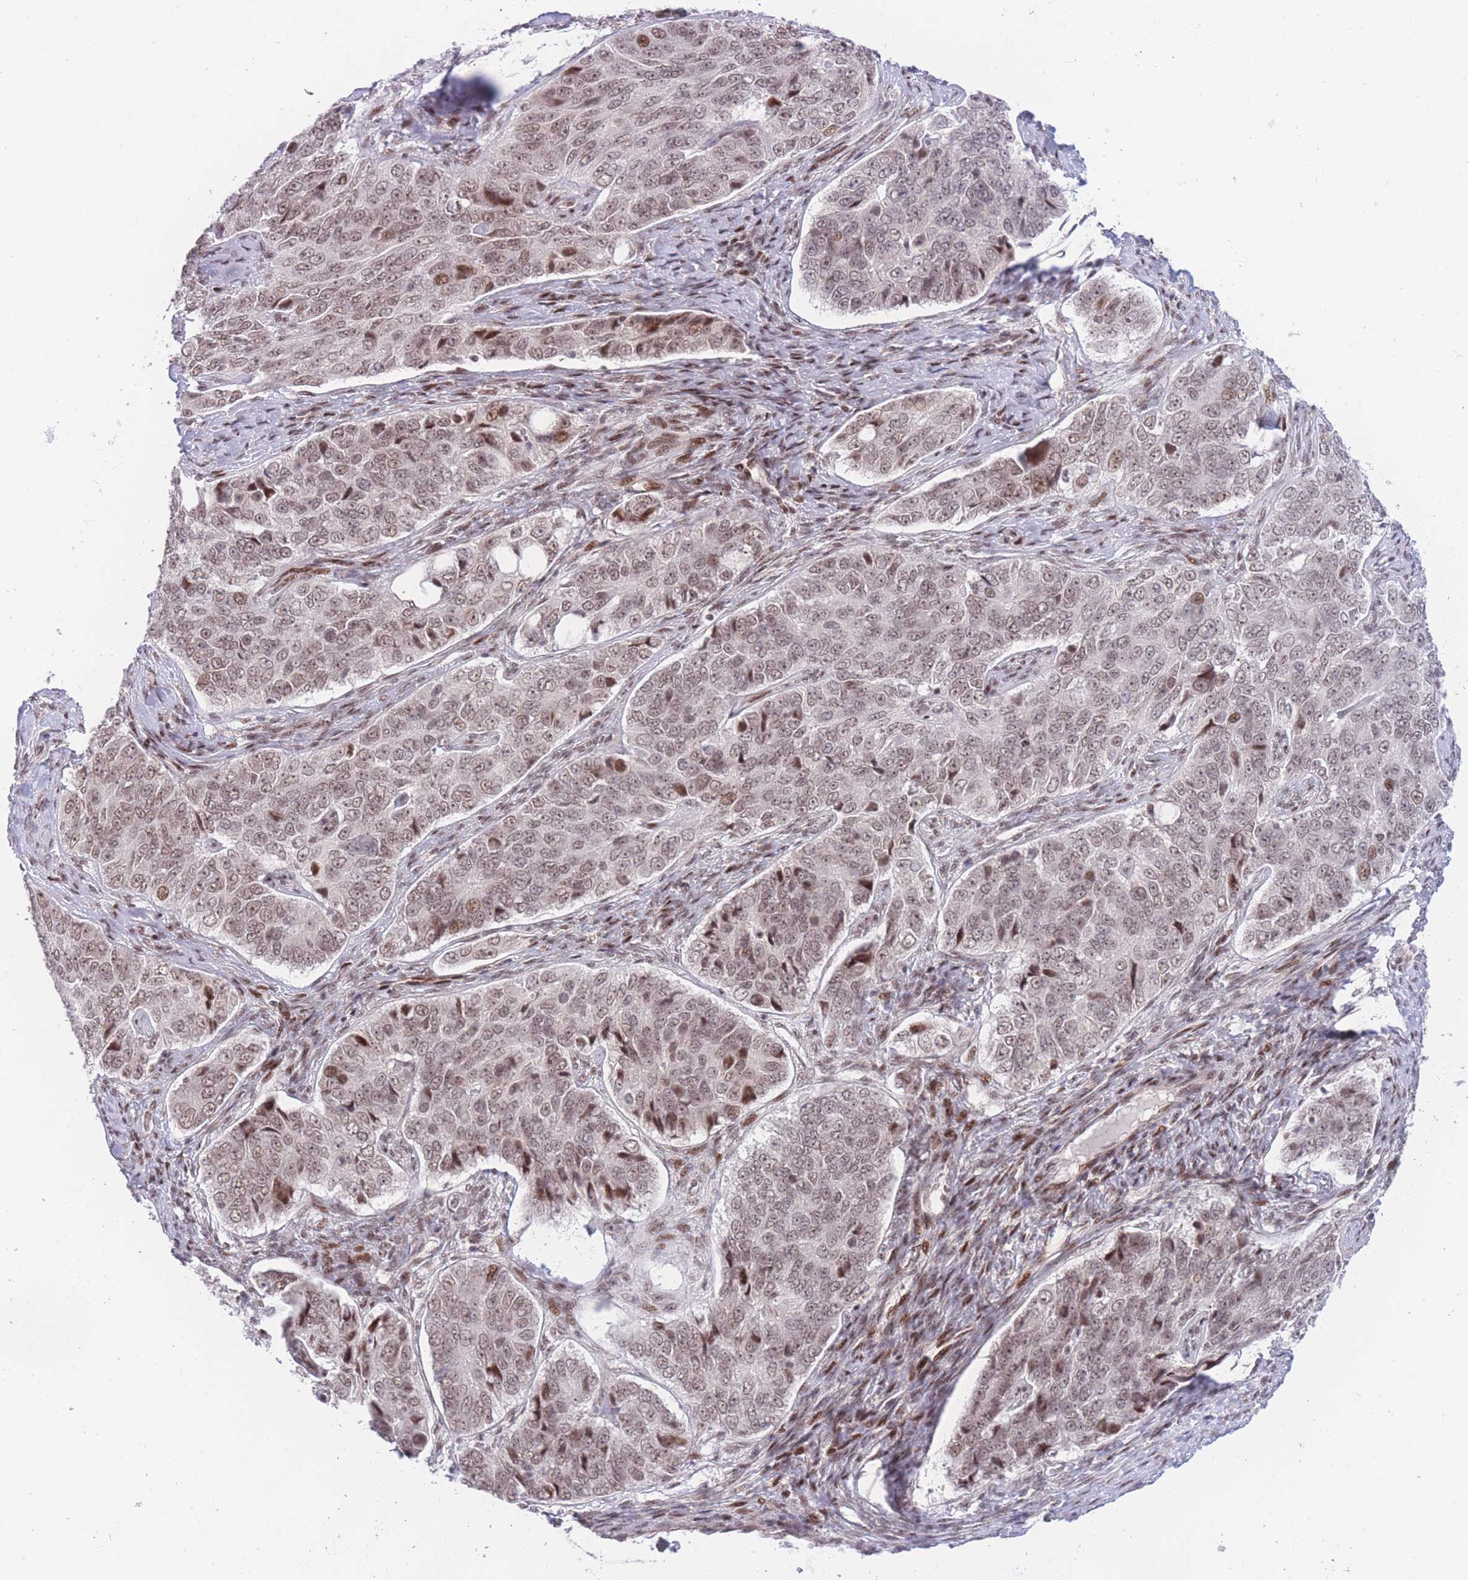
{"staining": {"intensity": "moderate", "quantity": "25%-75%", "location": "nuclear"}, "tissue": "ovarian cancer", "cell_type": "Tumor cells", "image_type": "cancer", "snomed": [{"axis": "morphology", "description": "Carcinoma, endometroid"}, {"axis": "topography", "description": "Ovary"}], "caption": "A histopathology image of human ovarian cancer (endometroid carcinoma) stained for a protein reveals moderate nuclear brown staining in tumor cells.", "gene": "PCIF1", "patient": {"sex": "female", "age": 51}}